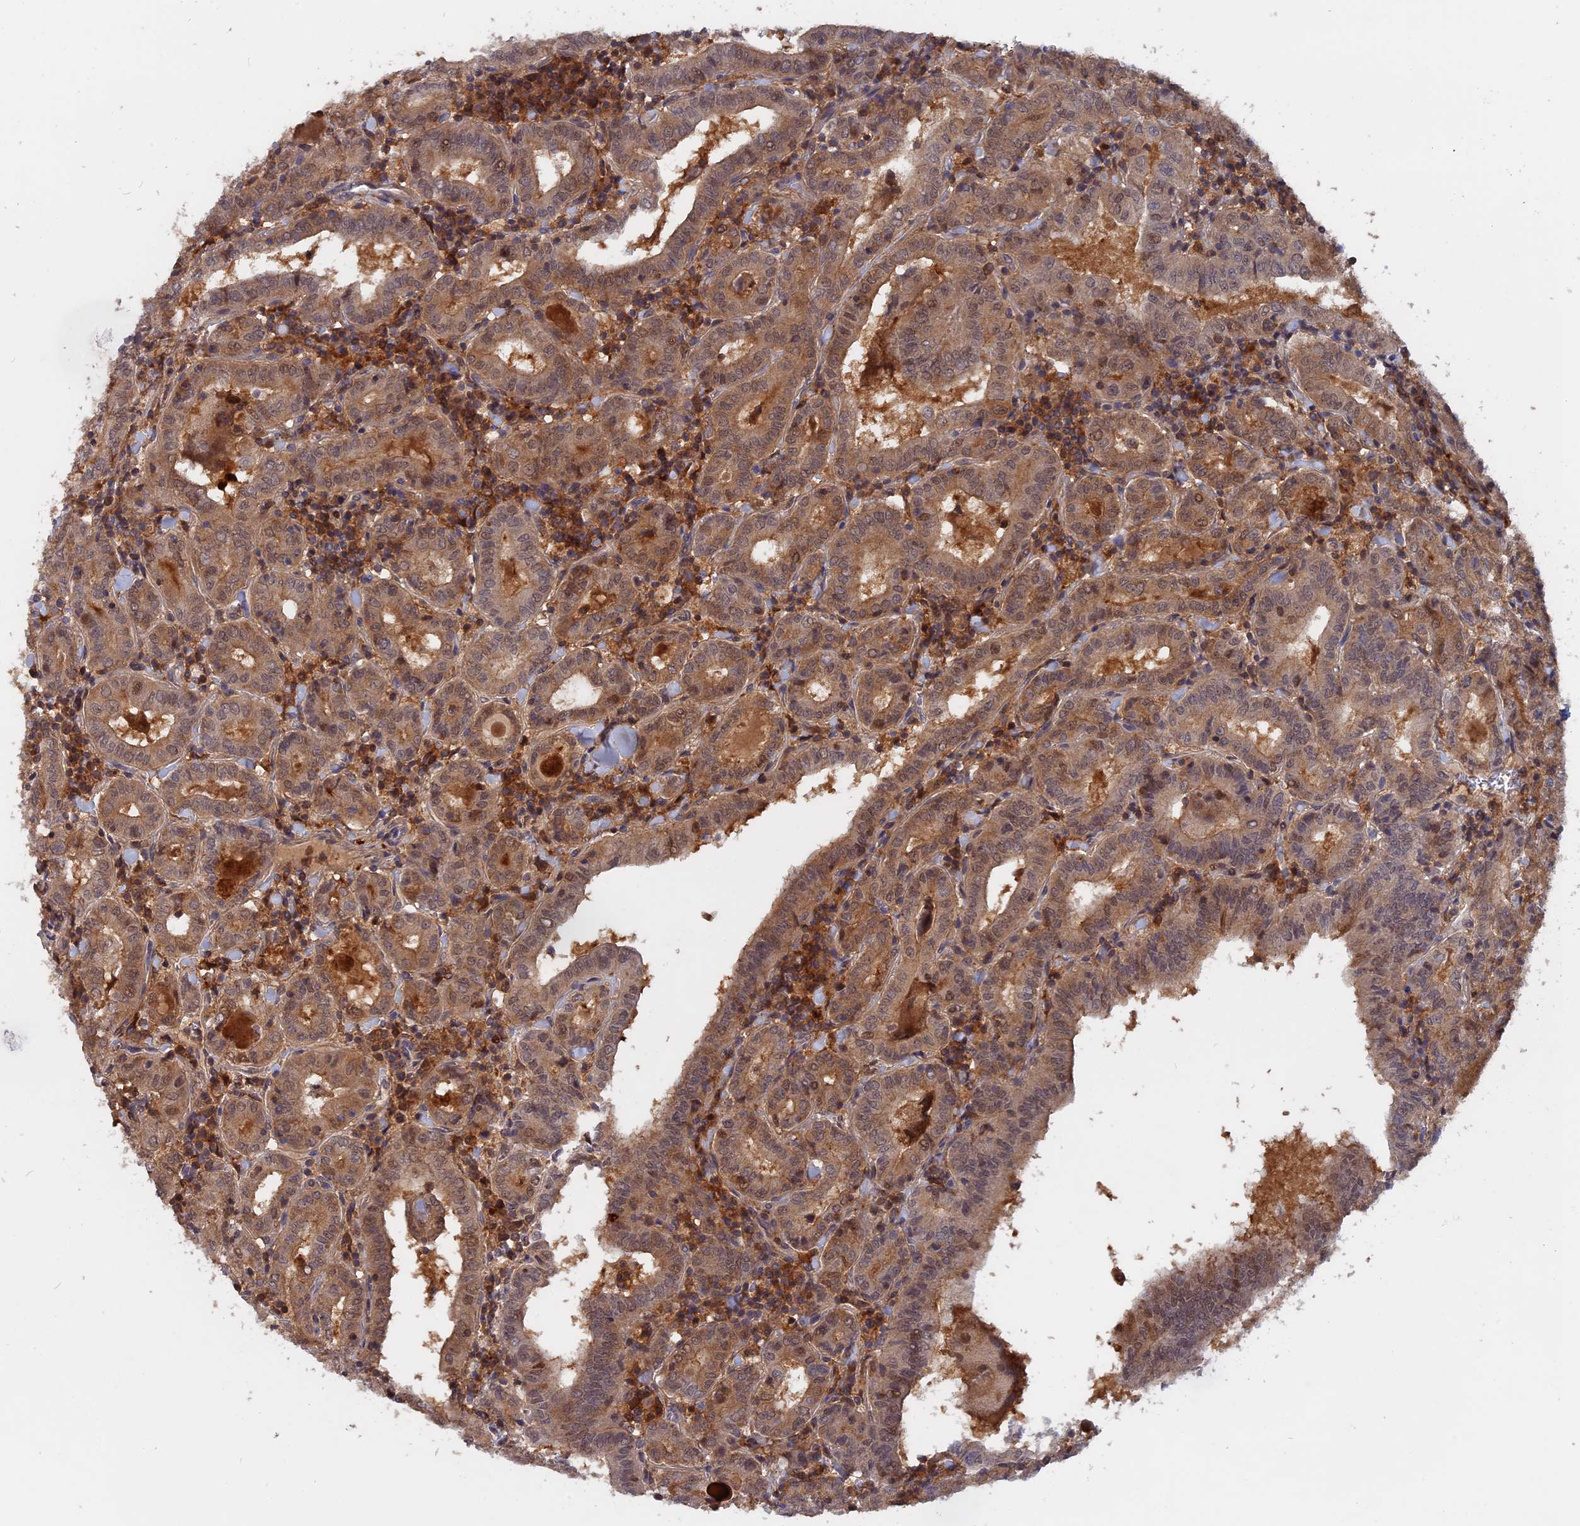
{"staining": {"intensity": "moderate", "quantity": ">75%", "location": "cytoplasmic/membranous,nuclear"}, "tissue": "thyroid cancer", "cell_type": "Tumor cells", "image_type": "cancer", "snomed": [{"axis": "morphology", "description": "Papillary adenocarcinoma, NOS"}, {"axis": "topography", "description": "Thyroid gland"}], "caption": "IHC of thyroid cancer reveals medium levels of moderate cytoplasmic/membranous and nuclear expression in about >75% of tumor cells. (DAB IHC with brightfield microscopy, high magnification).", "gene": "BLVRA", "patient": {"sex": "female", "age": 72}}